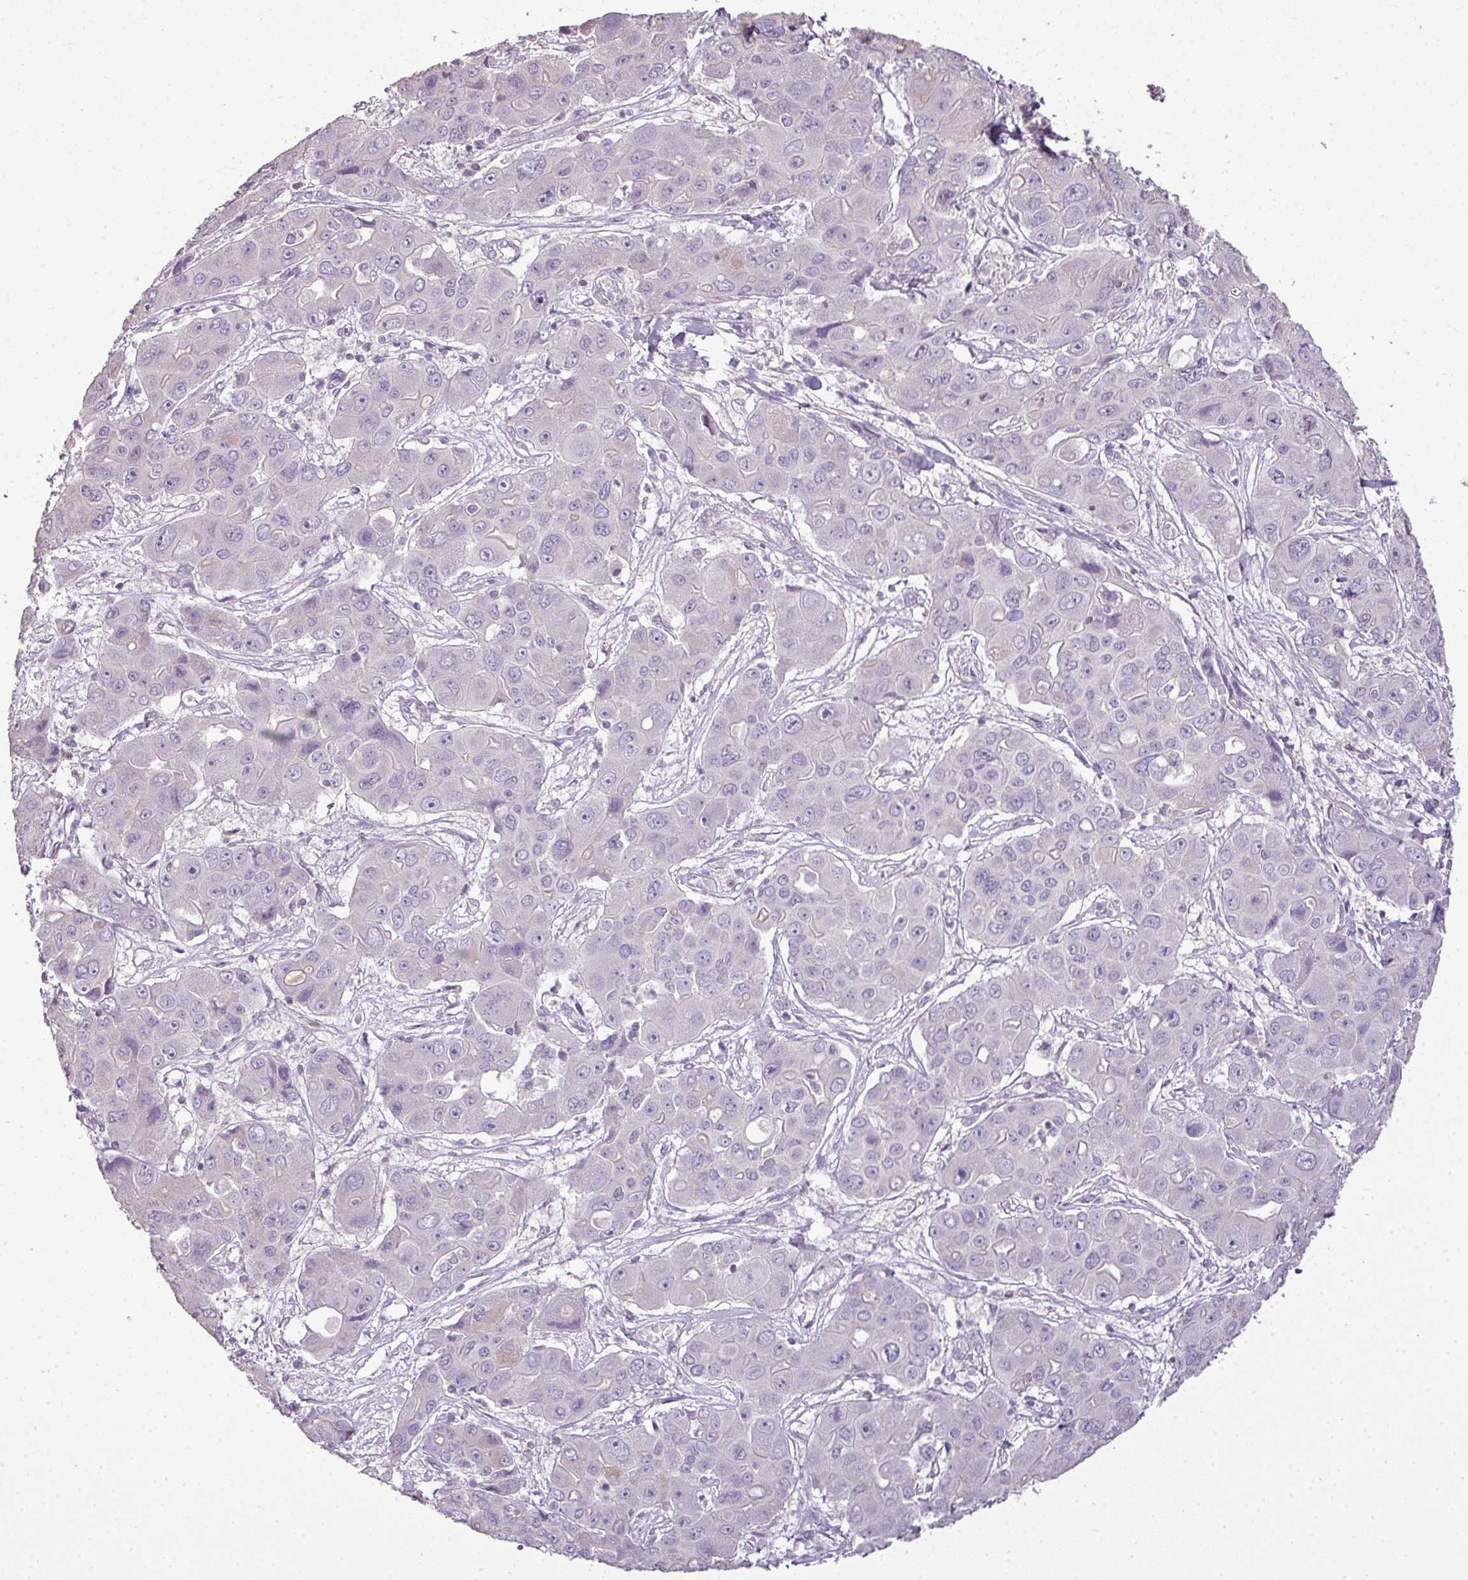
{"staining": {"intensity": "negative", "quantity": "none", "location": "none"}, "tissue": "liver cancer", "cell_type": "Tumor cells", "image_type": "cancer", "snomed": [{"axis": "morphology", "description": "Cholangiocarcinoma"}, {"axis": "topography", "description": "Liver"}], "caption": "The micrograph demonstrates no significant staining in tumor cells of cholangiocarcinoma (liver). (Brightfield microscopy of DAB (3,3'-diaminobenzidine) immunohistochemistry (IHC) at high magnification).", "gene": "LY9", "patient": {"sex": "male", "age": 67}}